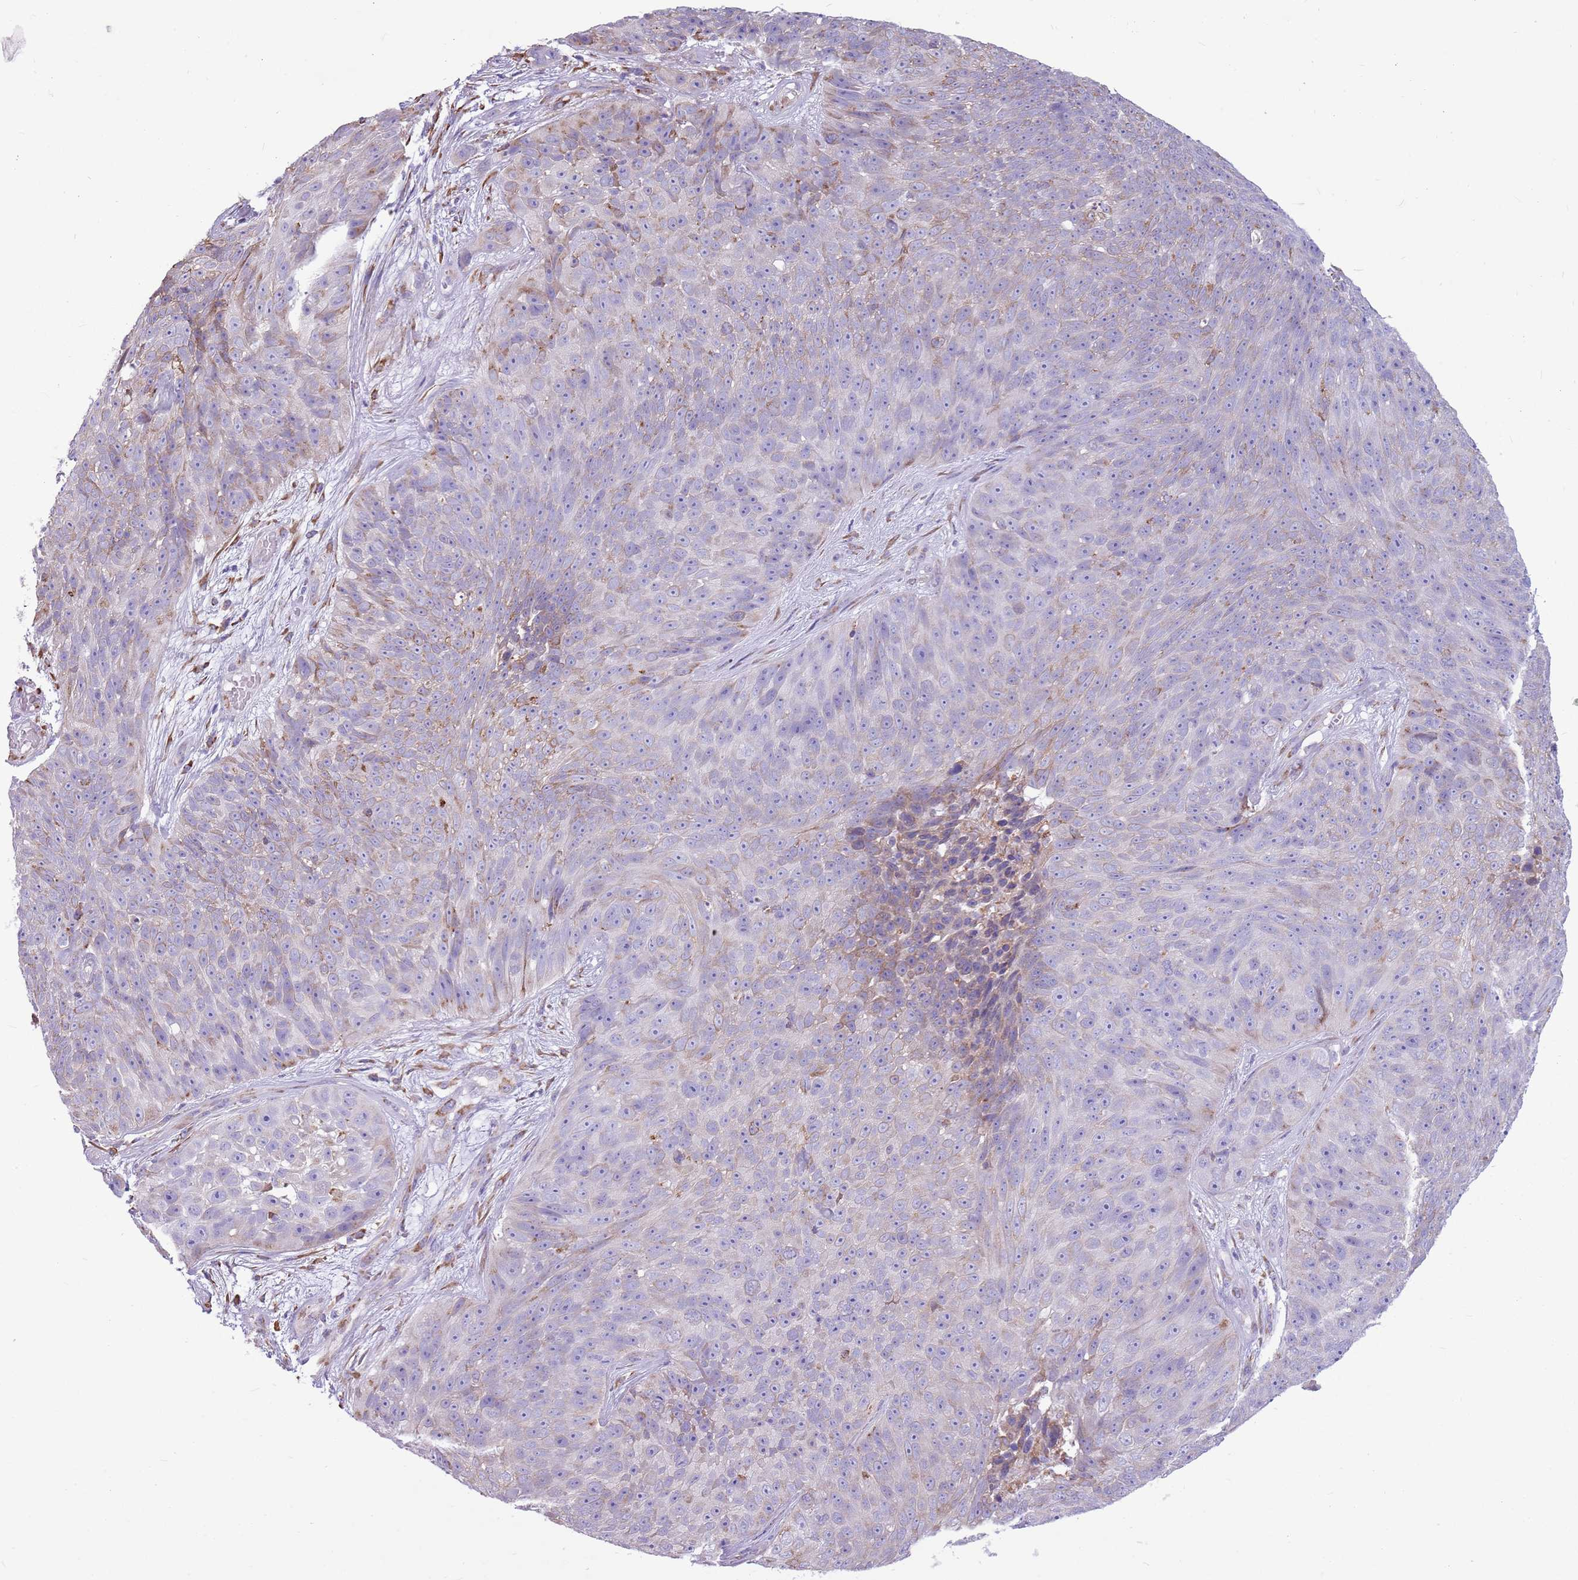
{"staining": {"intensity": "weak", "quantity": "<25%", "location": "cytoplasmic/membranous"}, "tissue": "skin cancer", "cell_type": "Tumor cells", "image_type": "cancer", "snomed": [{"axis": "morphology", "description": "Squamous cell carcinoma, NOS"}, {"axis": "topography", "description": "Skin"}], "caption": "IHC histopathology image of neoplastic tissue: squamous cell carcinoma (skin) stained with DAB demonstrates no significant protein staining in tumor cells.", "gene": "KCTD19", "patient": {"sex": "female", "age": 87}}